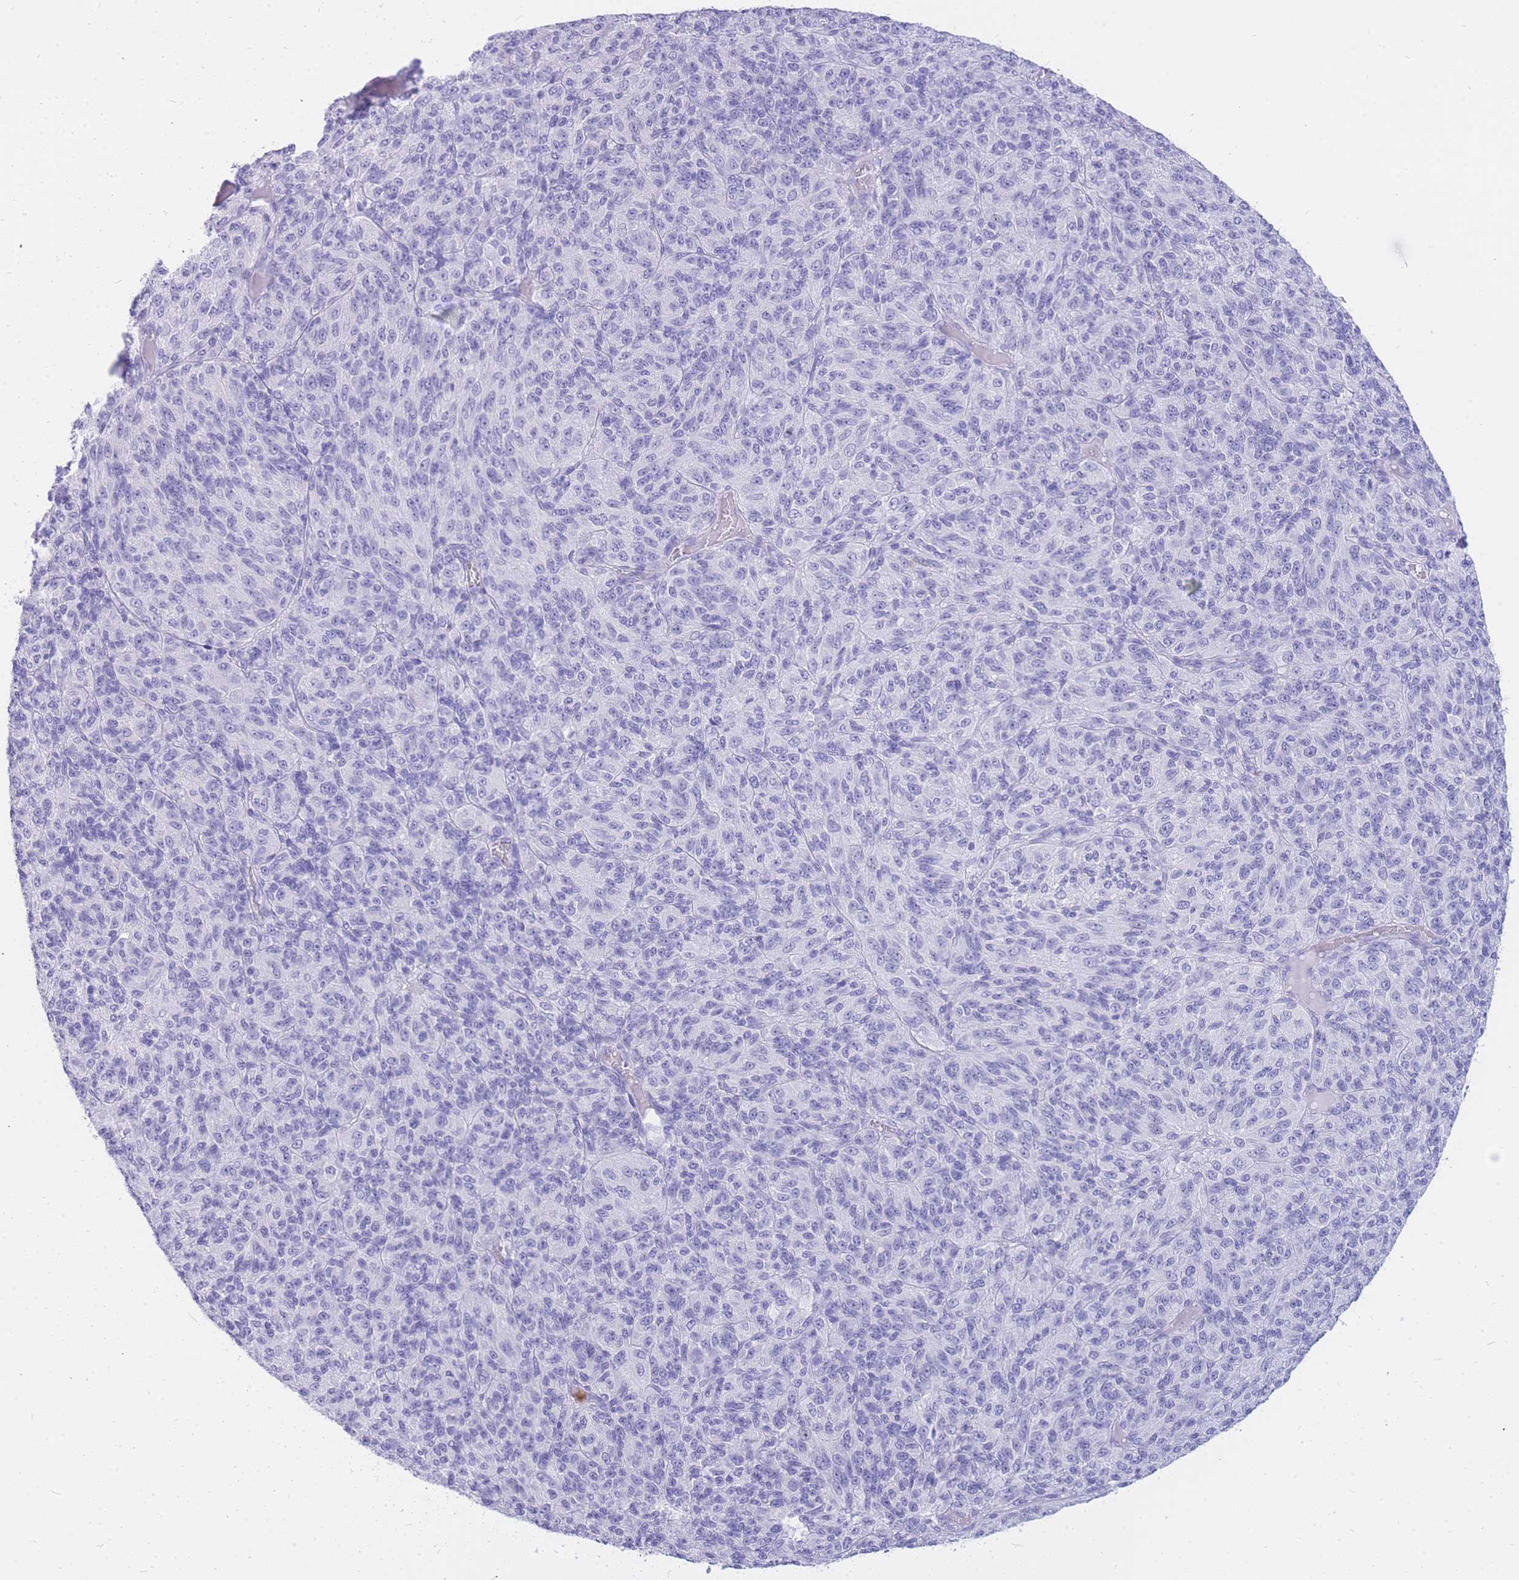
{"staining": {"intensity": "negative", "quantity": "none", "location": "none"}, "tissue": "melanoma", "cell_type": "Tumor cells", "image_type": "cancer", "snomed": [{"axis": "morphology", "description": "Malignant melanoma, Metastatic site"}, {"axis": "topography", "description": "Brain"}], "caption": "IHC of human melanoma displays no expression in tumor cells.", "gene": "HERC1", "patient": {"sex": "female", "age": 56}}